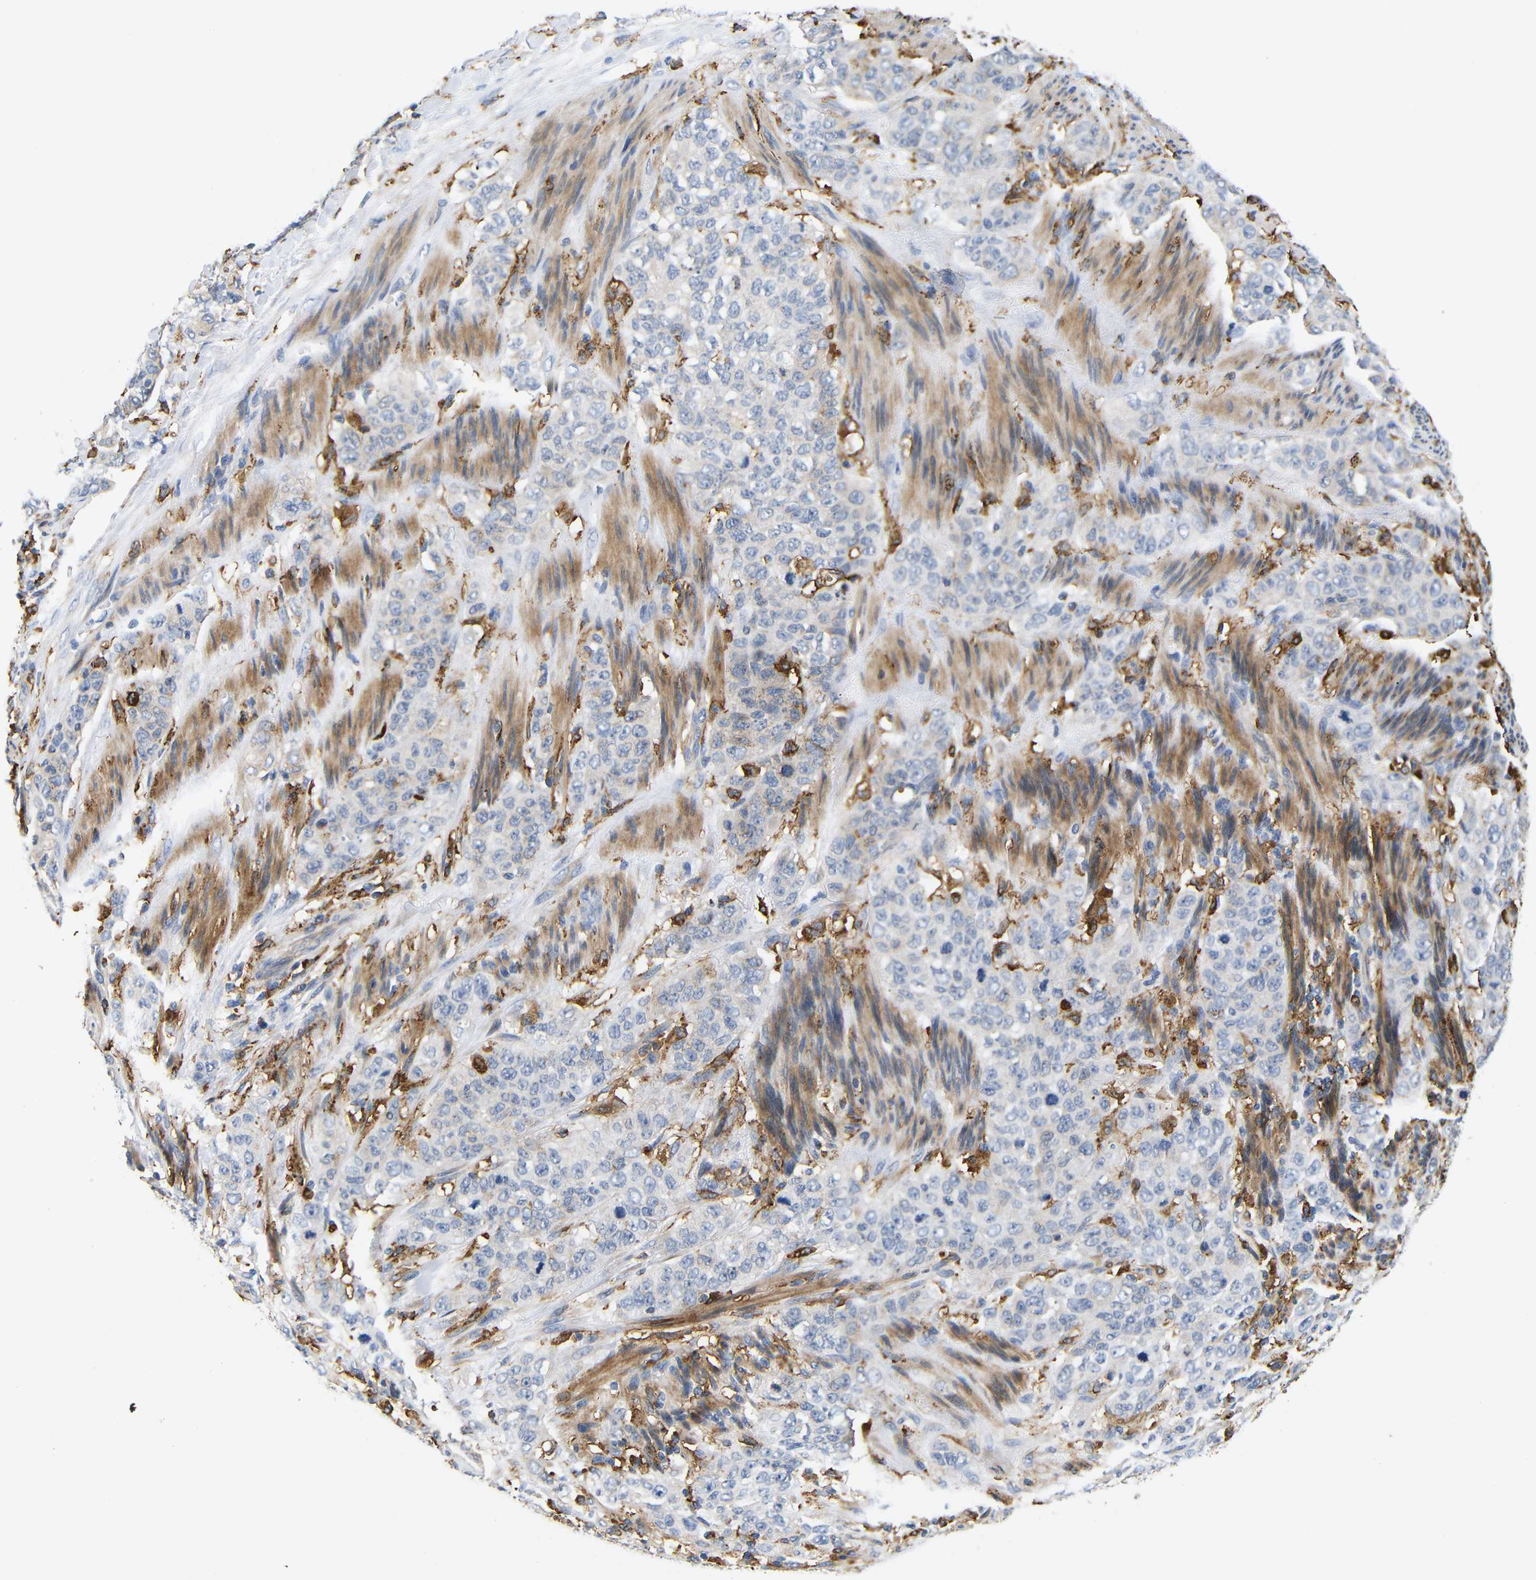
{"staining": {"intensity": "negative", "quantity": "none", "location": "none"}, "tissue": "stomach cancer", "cell_type": "Tumor cells", "image_type": "cancer", "snomed": [{"axis": "morphology", "description": "Adenocarcinoma, NOS"}, {"axis": "topography", "description": "Stomach"}], "caption": "Human adenocarcinoma (stomach) stained for a protein using immunohistochemistry reveals no positivity in tumor cells.", "gene": "HLA-DQB1", "patient": {"sex": "male", "age": 48}}